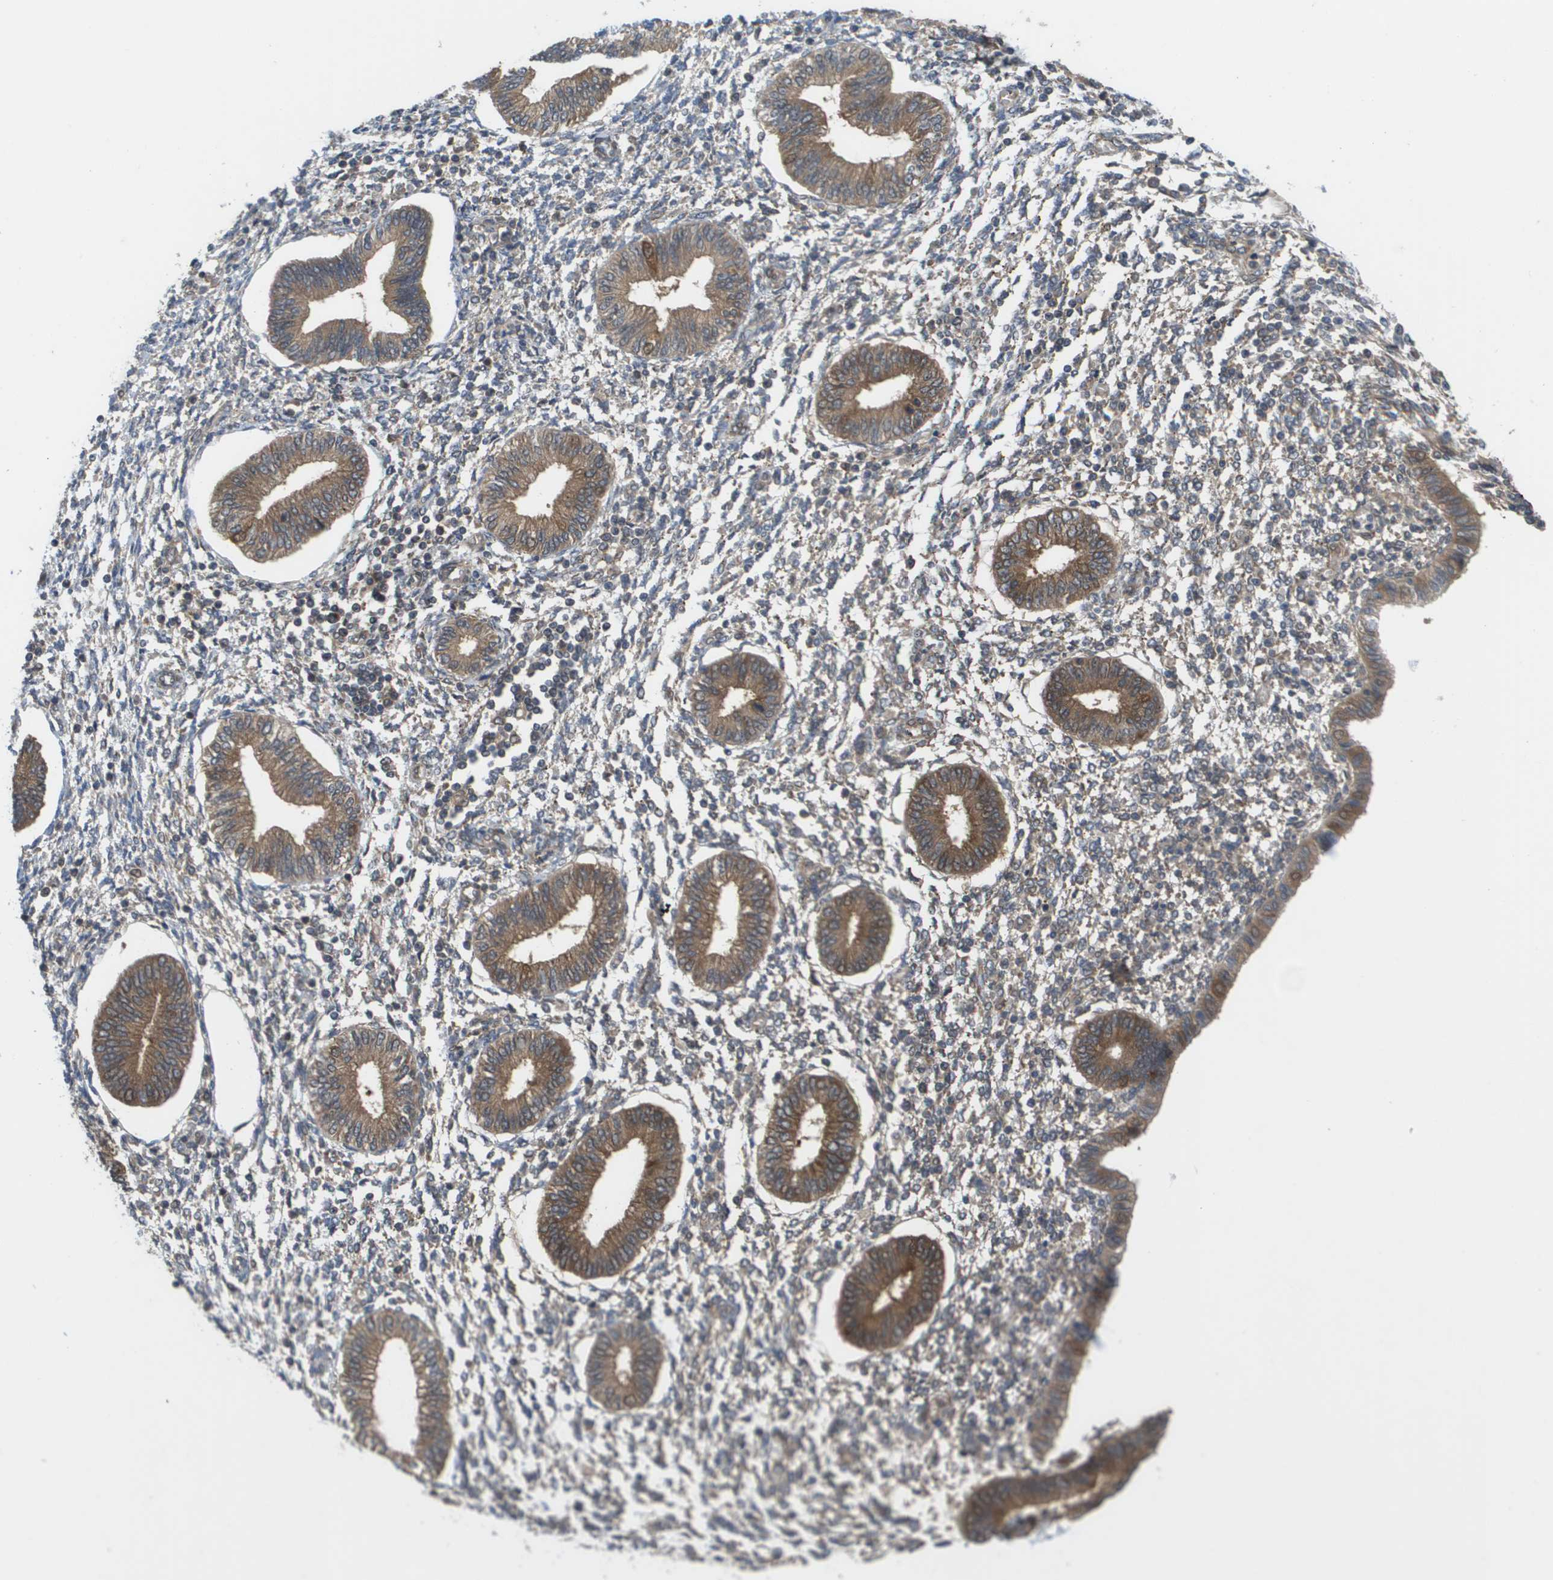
{"staining": {"intensity": "moderate", "quantity": "25%-75%", "location": "cytoplasmic/membranous"}, "tissue": "endometrium", "cell_type": "Cells in endometrial stroma", "image_type": "normal", "snomed": [{"axis": "morphology", "description": "Normal tissue, NOS"}, {"axis": "topography", "description": "Endometrium"}], "caption": "A high-resolution image shows immunohistochemistry (IHC) staining of unremarkable endometrium, which shows moderate cytoplasmic/membranous expression in about 25%-75% of cells in endometrial stroma.", "gene": "CTPS2", "patient": {"sex": "female", "age": 50}}